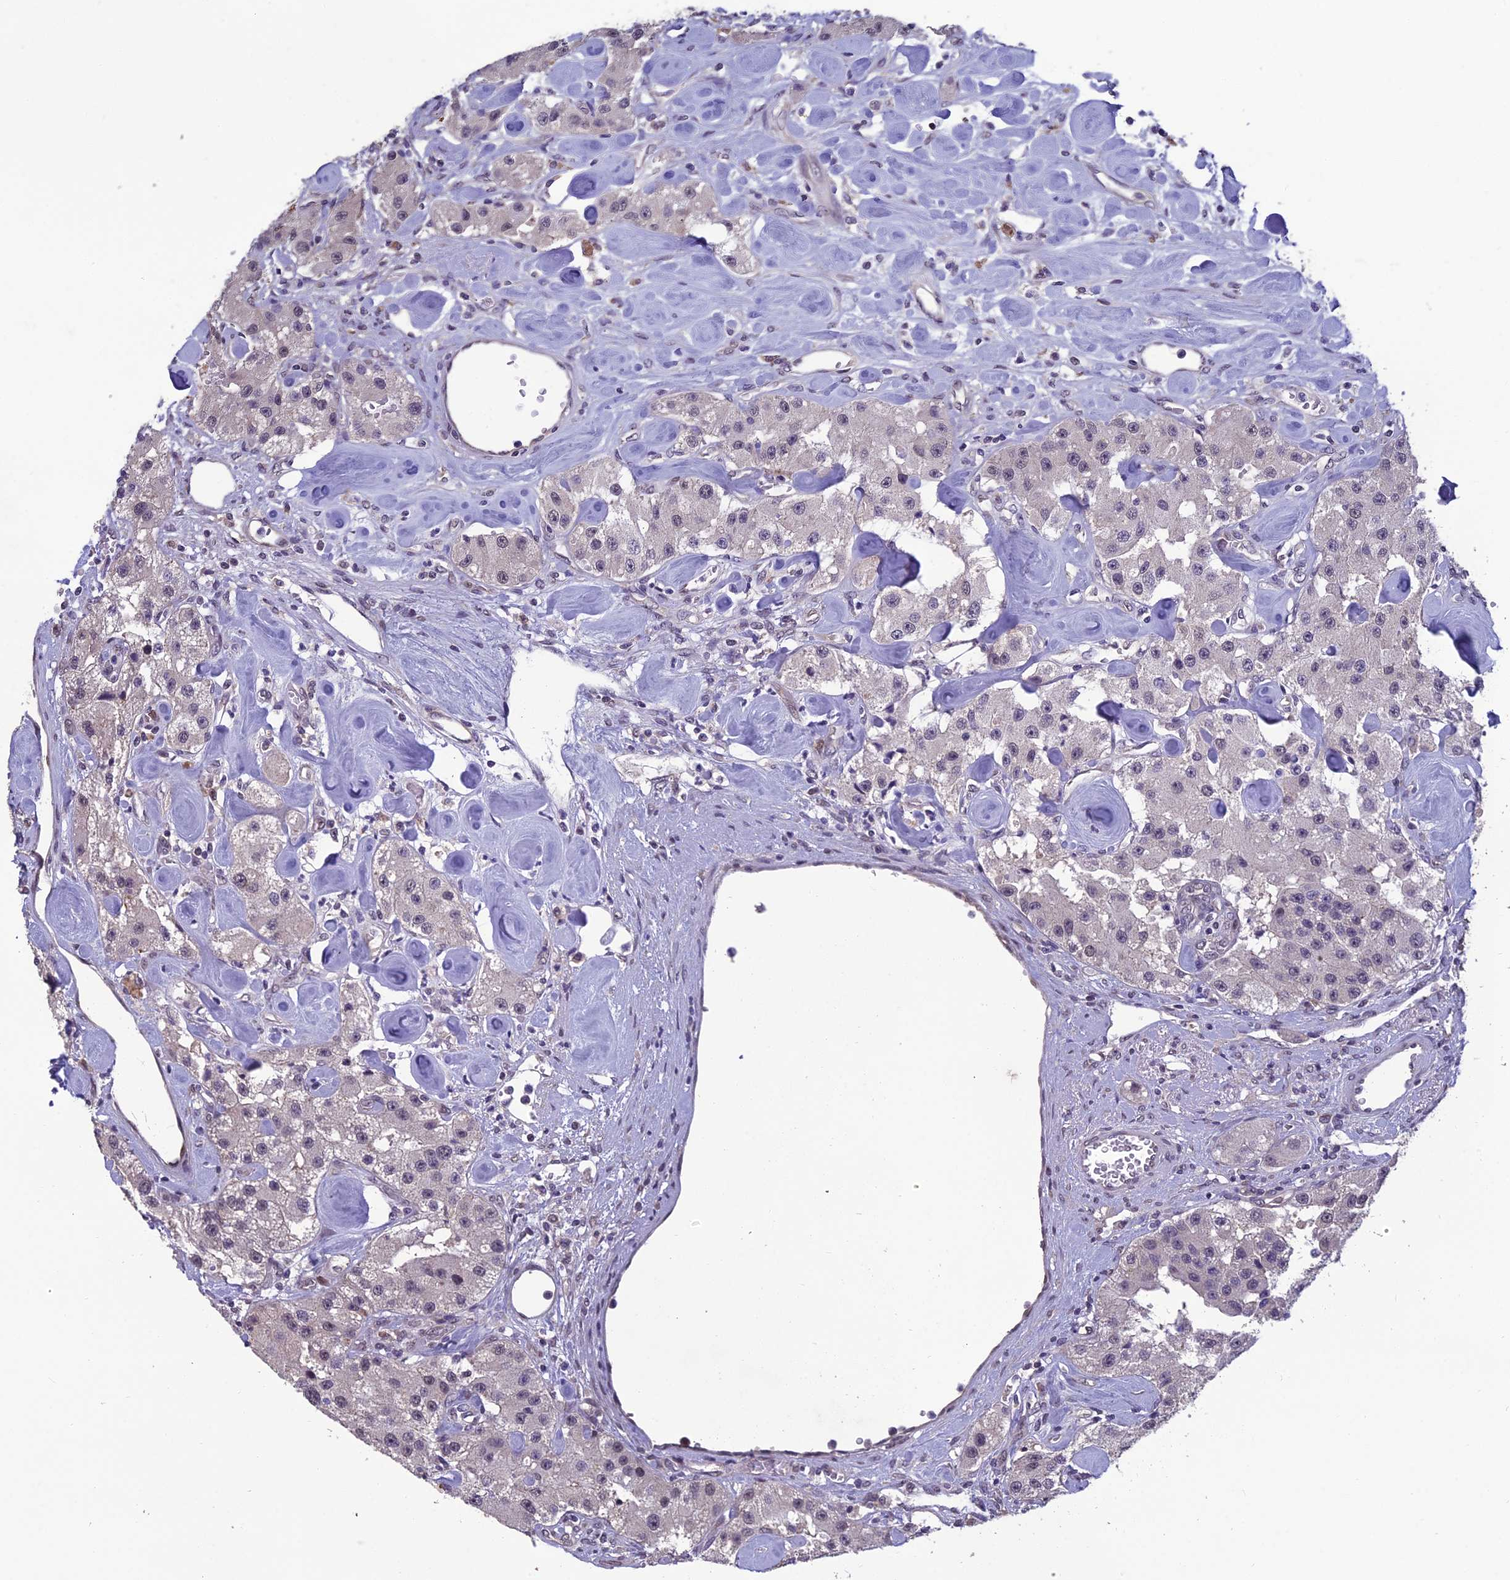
{"staining": {"intensity": "negative", "quantity": "none", "location": "none"}, "tissue": "carcinoid", "cell_type": "Tumor cells", "image_type": "cancer", "snomed": [{"axis": "morphology", "description": "Carcinoid, malignant, NOS"}, {"axis": "topography", "description": "Pancreas"}], "caption": "The photomicrograph shows no significant staining in tumor cells of malignant carcinoid.", "gene": "GRWD1", "patient": {"sex": "male", "age": 41}}